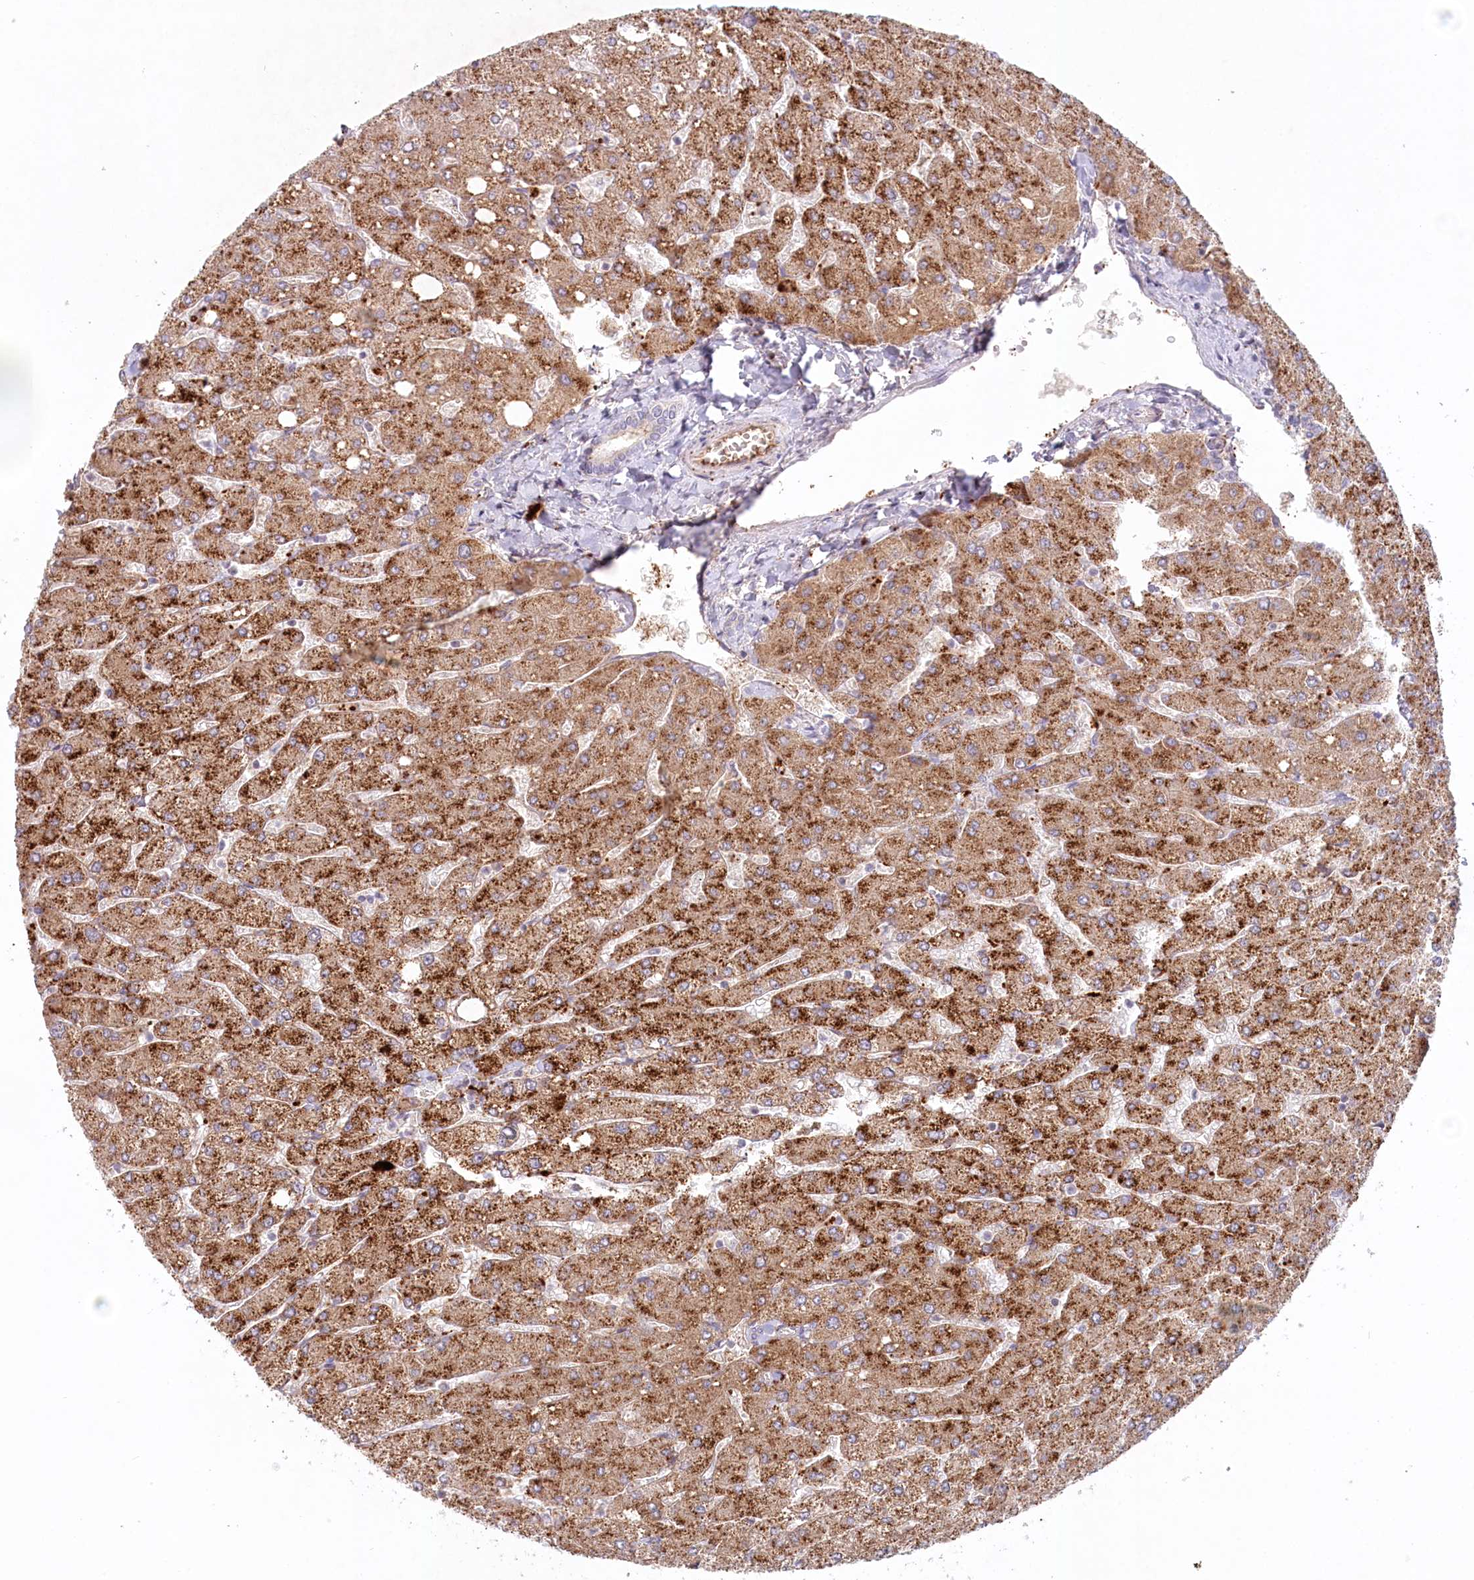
{"staining": {"intensity": "weak", "quantity": "<25%", "location": "cytoplasmic/membranous"}, "tissue": "liver", "cell_type": "Cholangiocytes", "image_type": "normal", "snomed": [{"axis": "morphology", "description": "Normal tissue, NOS"}, {"axis": "topography", "description": "Liver"}], "caption": "Cholangiocytes show no significant protein expression in unremarkable liver. (Stains: DAB (3,3'-diaminobenzidine) IHC with hematoxylin counter stain, Microscopy: brightfield microscopy at high magnification).", "gene": "PSAPL1", "patient": {"sex": "male", "age": 55}}